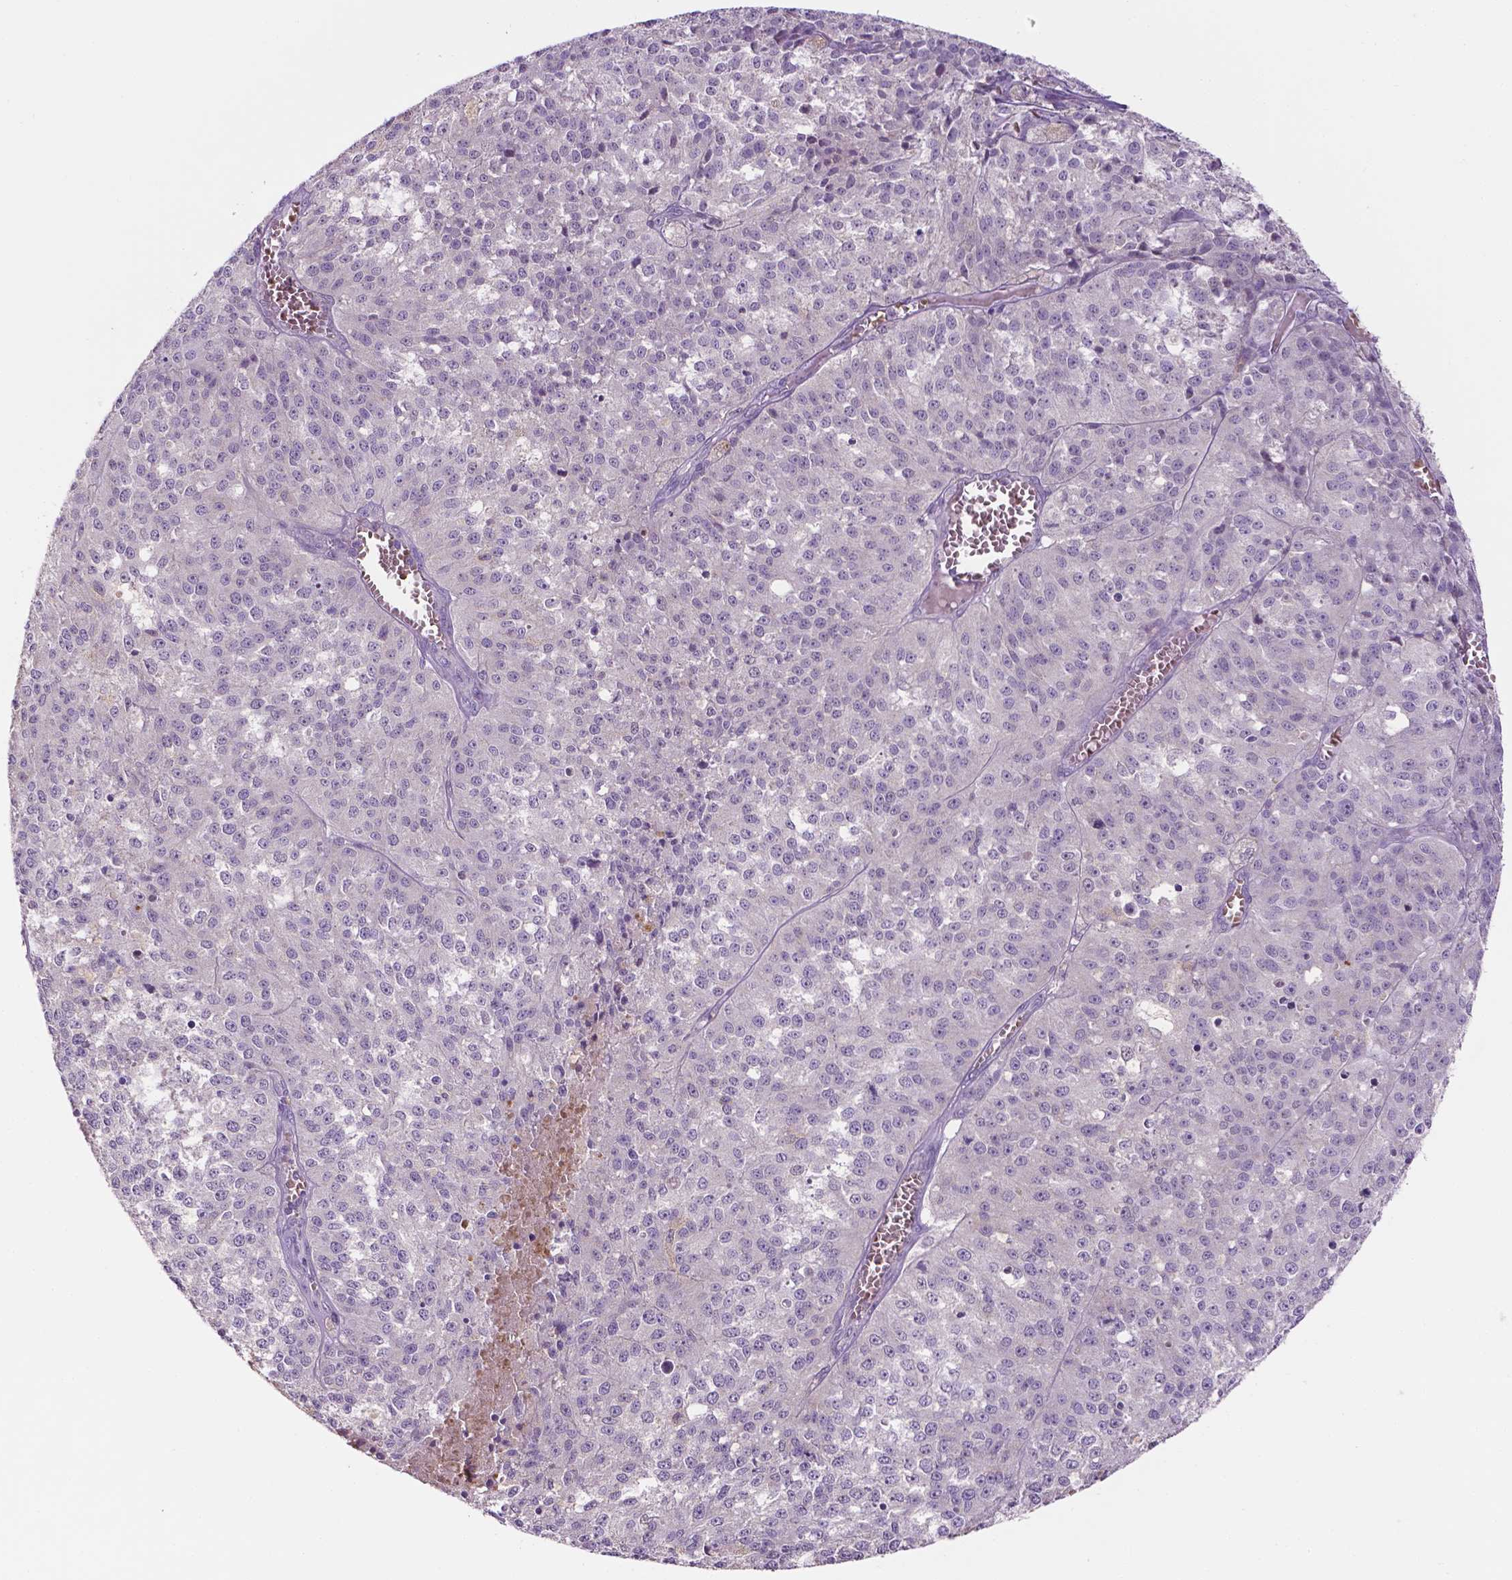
{"staining": {"intensity": "negative", "quantity": "none", "location": "none"}, "tissue": "melanoma", "cell_type": "Tumor cells", "image_type": "cancer", "snomed": [{"axis": "morphology", "description": "Malignant melanoma, Metastatic site"}, {"axis": "topography", "description": "Lymph node"}], "caption": "Tumor cells are negative for protein expression in human malignant melanoma (metastatic site).", "gene": "FBLN1", "patient": {"sex": "female", "age": 64}}